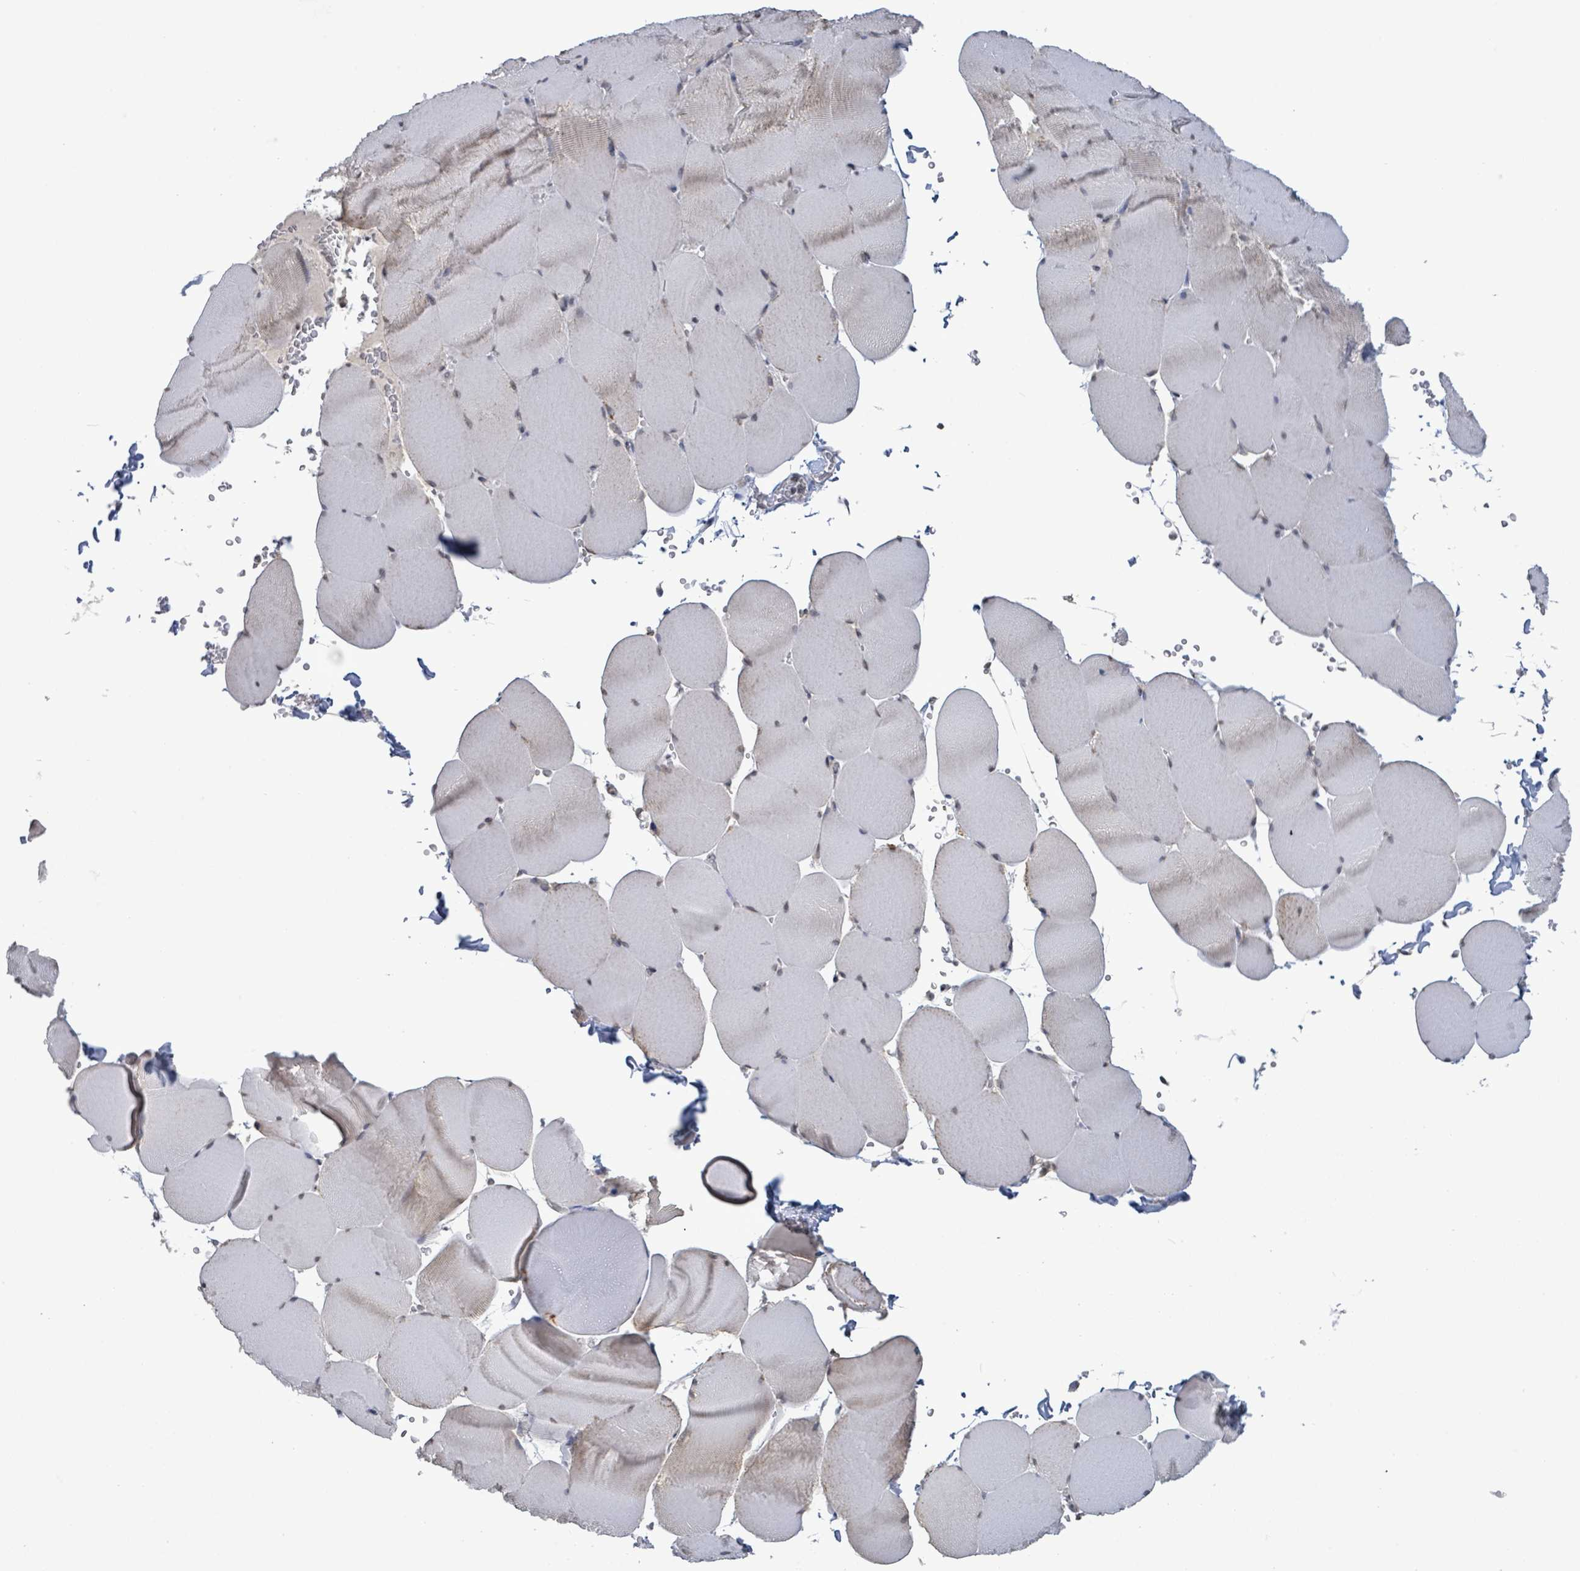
{"staining": {"intensity": "weak", "quantity": "<25%", "location": "cytoplasmic/membranous"}, "tissue": "skeletal muscle", "cell_type": "Myocytes", "image_type": "normal", "snomed": [{"axis": "morphology", "description": "Normal tissue, NOS"}, {"axis": "topography", "description": "Skeletal muscle"}, {"axis": "topography", "description": "Head-Neck"}], "caption": "DAB (3,3'-diaminobenzidine) immunohistochemical staining of benign human skeletal muscle exhibits no significant expression in myocytes.", "gene": "COQ10B", "patient": {"sex": "male", "age": 66}}